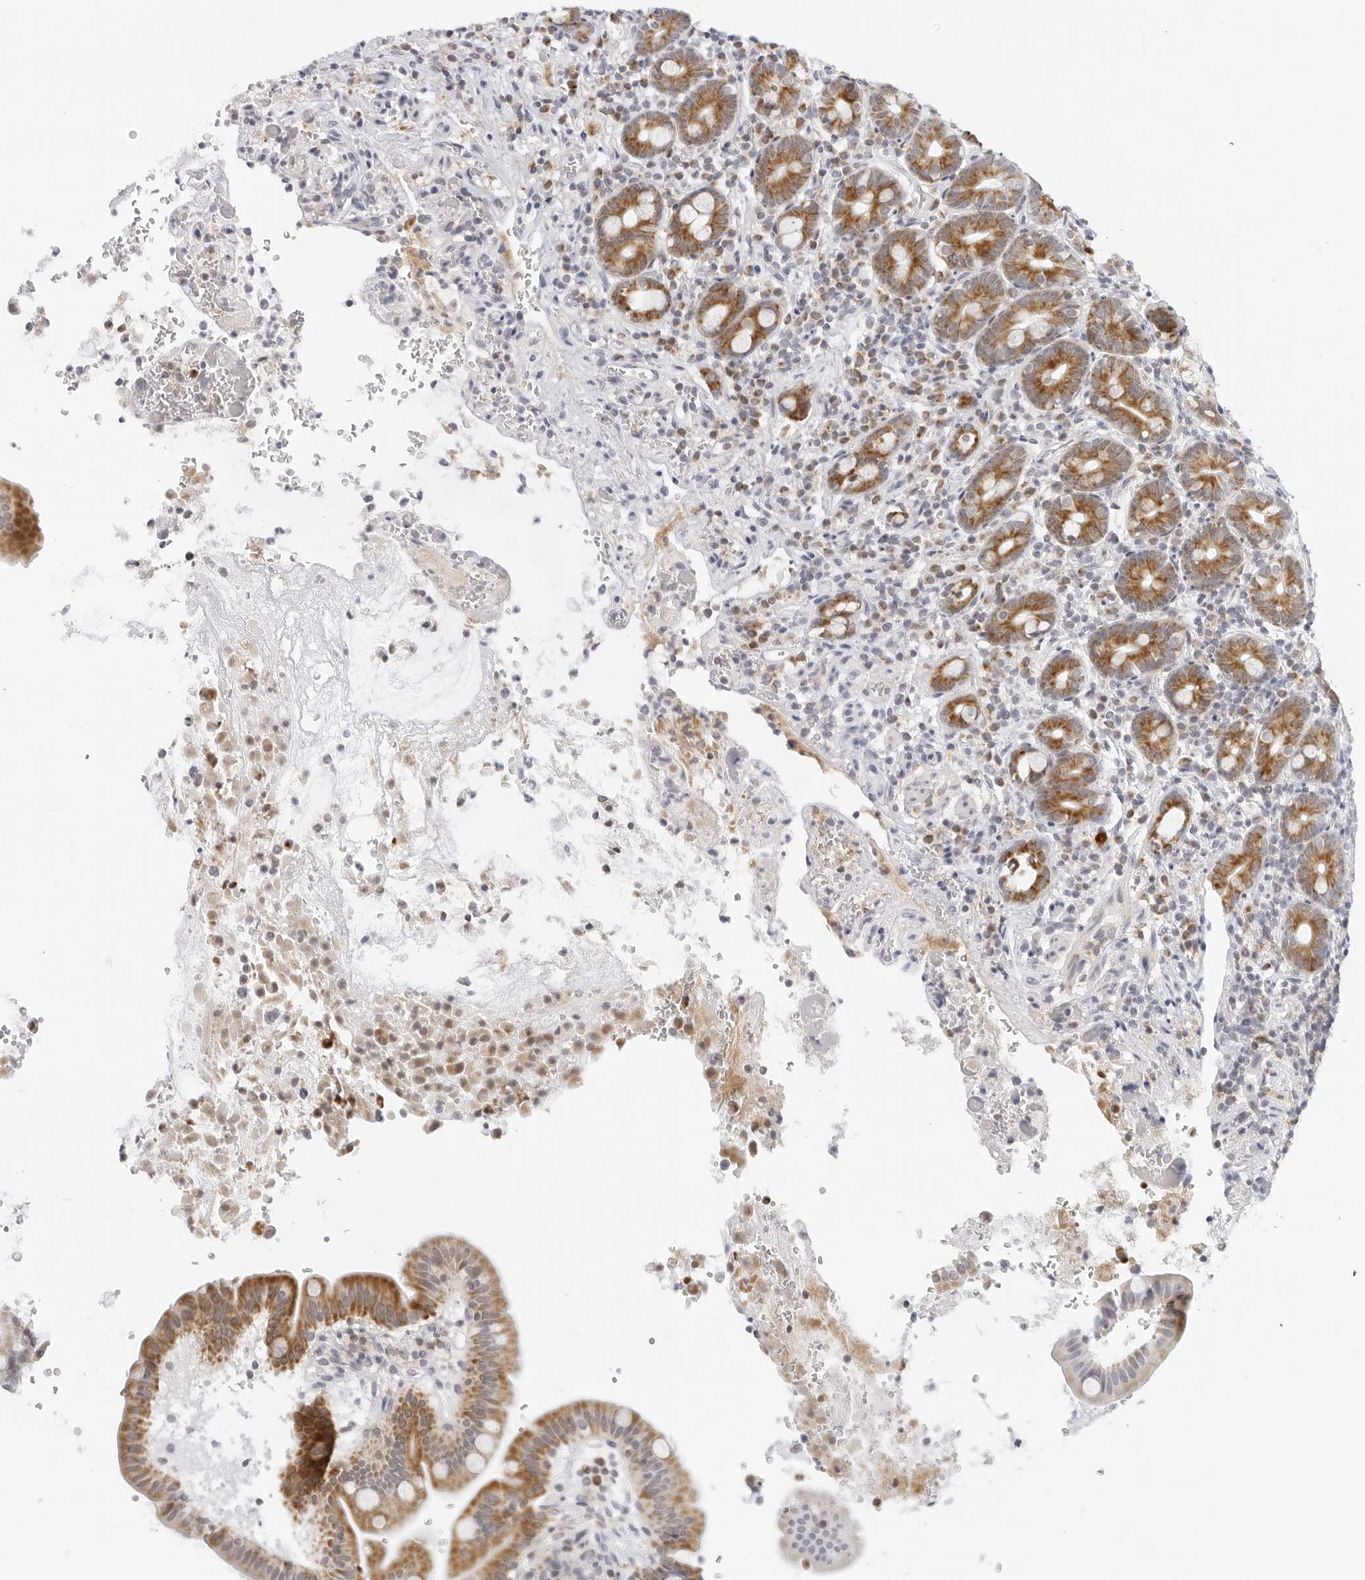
{"staining": {"intensity": "moderate", "quantity": ">75%", "location": "cytoplasmic/membranous"}, "tissue": "duodenum", "cell_type": "Glandular cells", "image_type": "normal", "snomed": [{"axis": "morphology", "description": "Normal tissue, NOS"}, {"axis": "topography", "description": "Duodenum"}], "caption": "Brown immunohistochemical staining in unremarkable duodenum reveals moderate cytoplasmic/membranous expression in approximately >75% of glandular cells.", "gene": "CIART", "patient": {"sex": "male", "age": 54}}